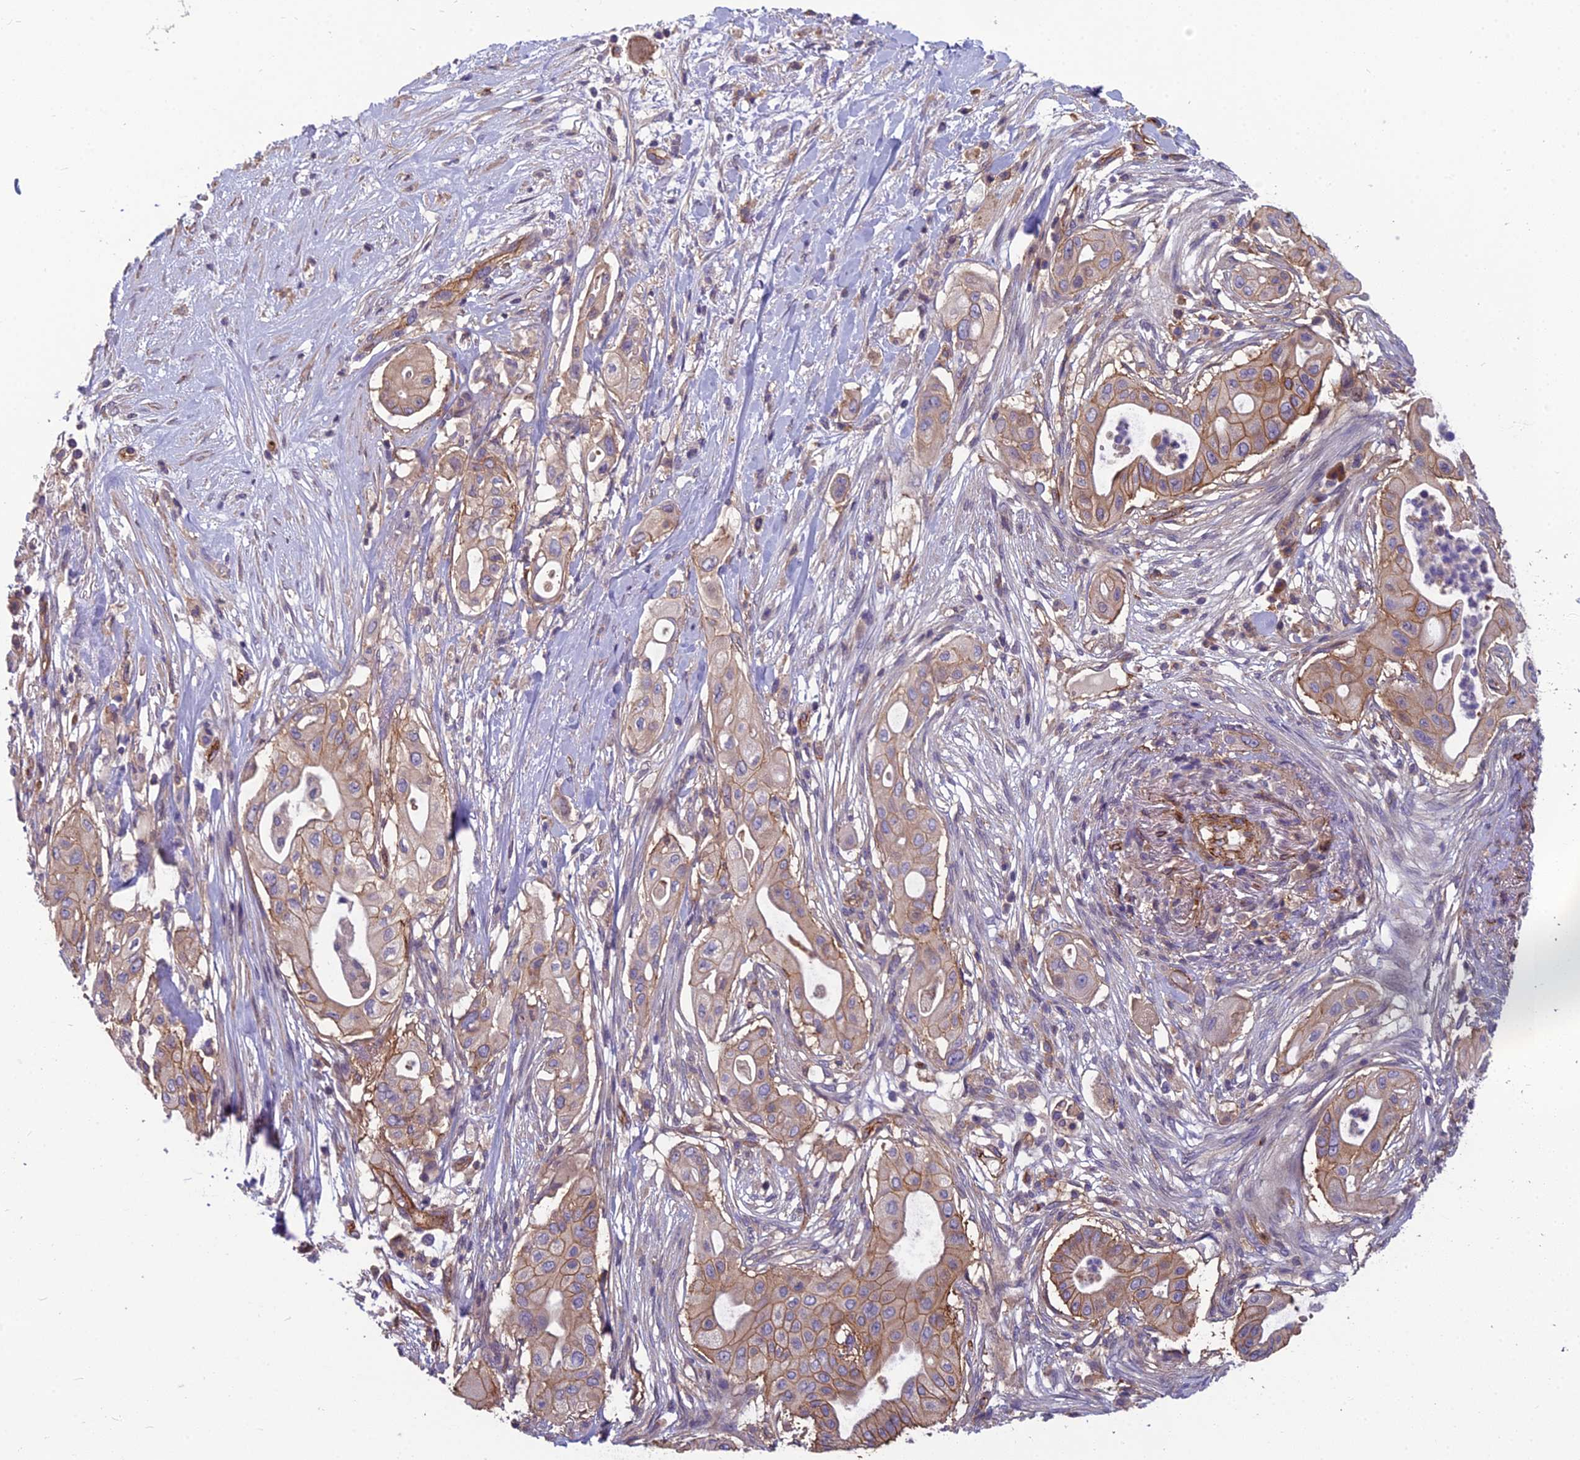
{"staining": {"intensity": "moderate", "quantity": ">75%", "location": "cytoplasmic/membranous"}, "tissue": "pancreatic cancer", "cell_type": "Tumor cells", "image_type": "cancer", "snomed": [{"axis": "morphology", "description": "Adenocarcinoma, NOS"}, {"axis": "topography", "description": "Pancreas"}], "caption": "Immunohistochemical staining of adenocarcinoma (pancreatic) demonstrates medium levels of moderate cytoplasmic/membranous protein staining in approximately >75% of tumor cells.", "gene": "TSPAN15", "patient": {"sex": "male", "age": 68}}